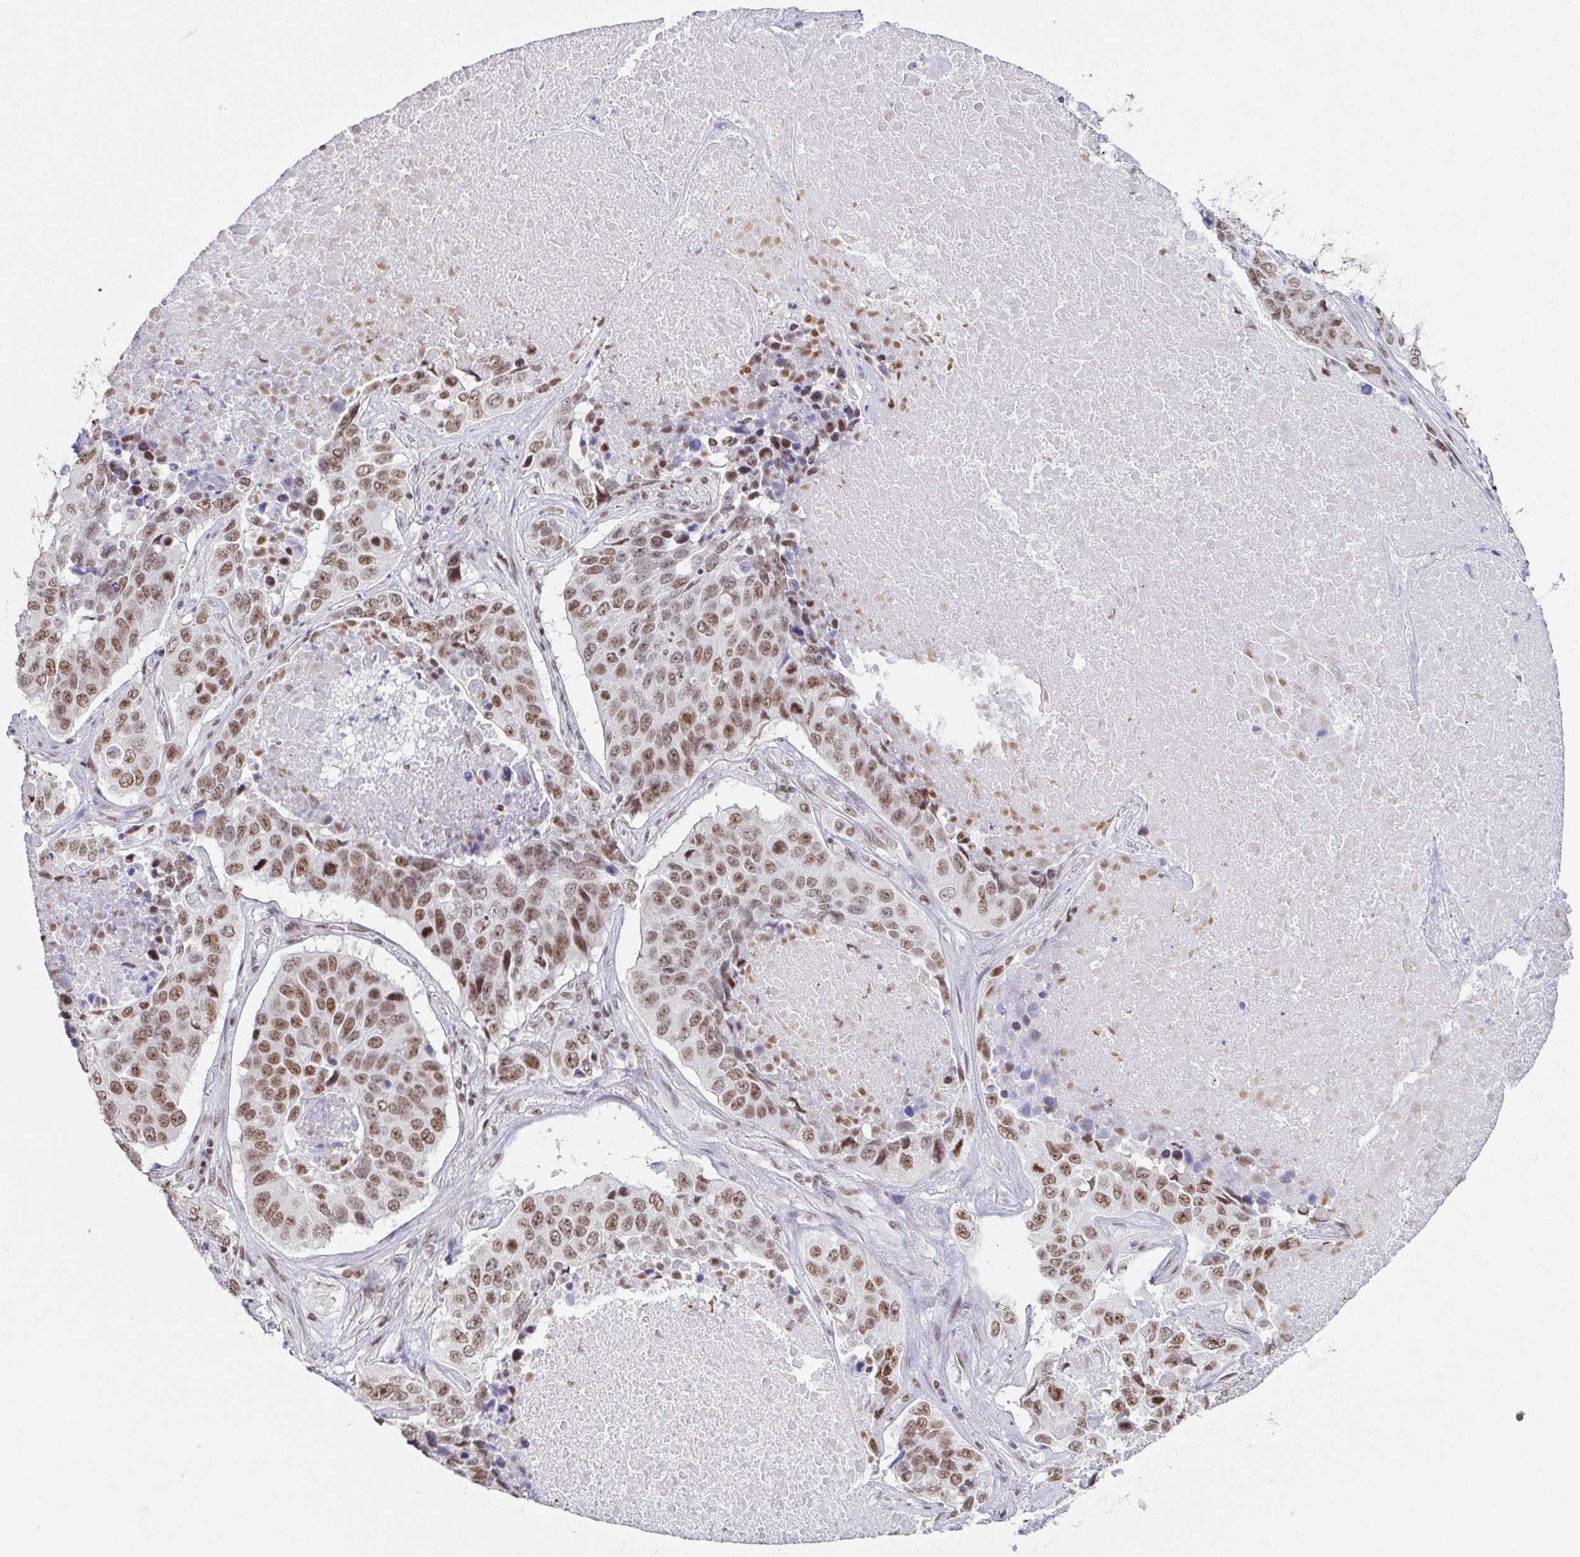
{"staining": {"intensity": "moderate", "quantity": ">75%", "location": "nuclear"}, "tissue": "lung cancer", "cell_type": "Tumor cells", "image_type": "cancer", "snomed": [{"axis": "morphology", "description": "Normal tissue, NOS"}, {"axis": "morphology", "description": "Squamous cell carcinoma, NOS"}, {"axis": "topography", "description": "Bronchus"}, {"axis": "topography", "description": "Lung"}], "caption": "Immunohistochemical staining of lung cancer displays medium levels of moderate nuclear protein expression in about >75% of tumor cells.", "gene": "ZNF800", "patient": {"sex": "male", "age": 64}}